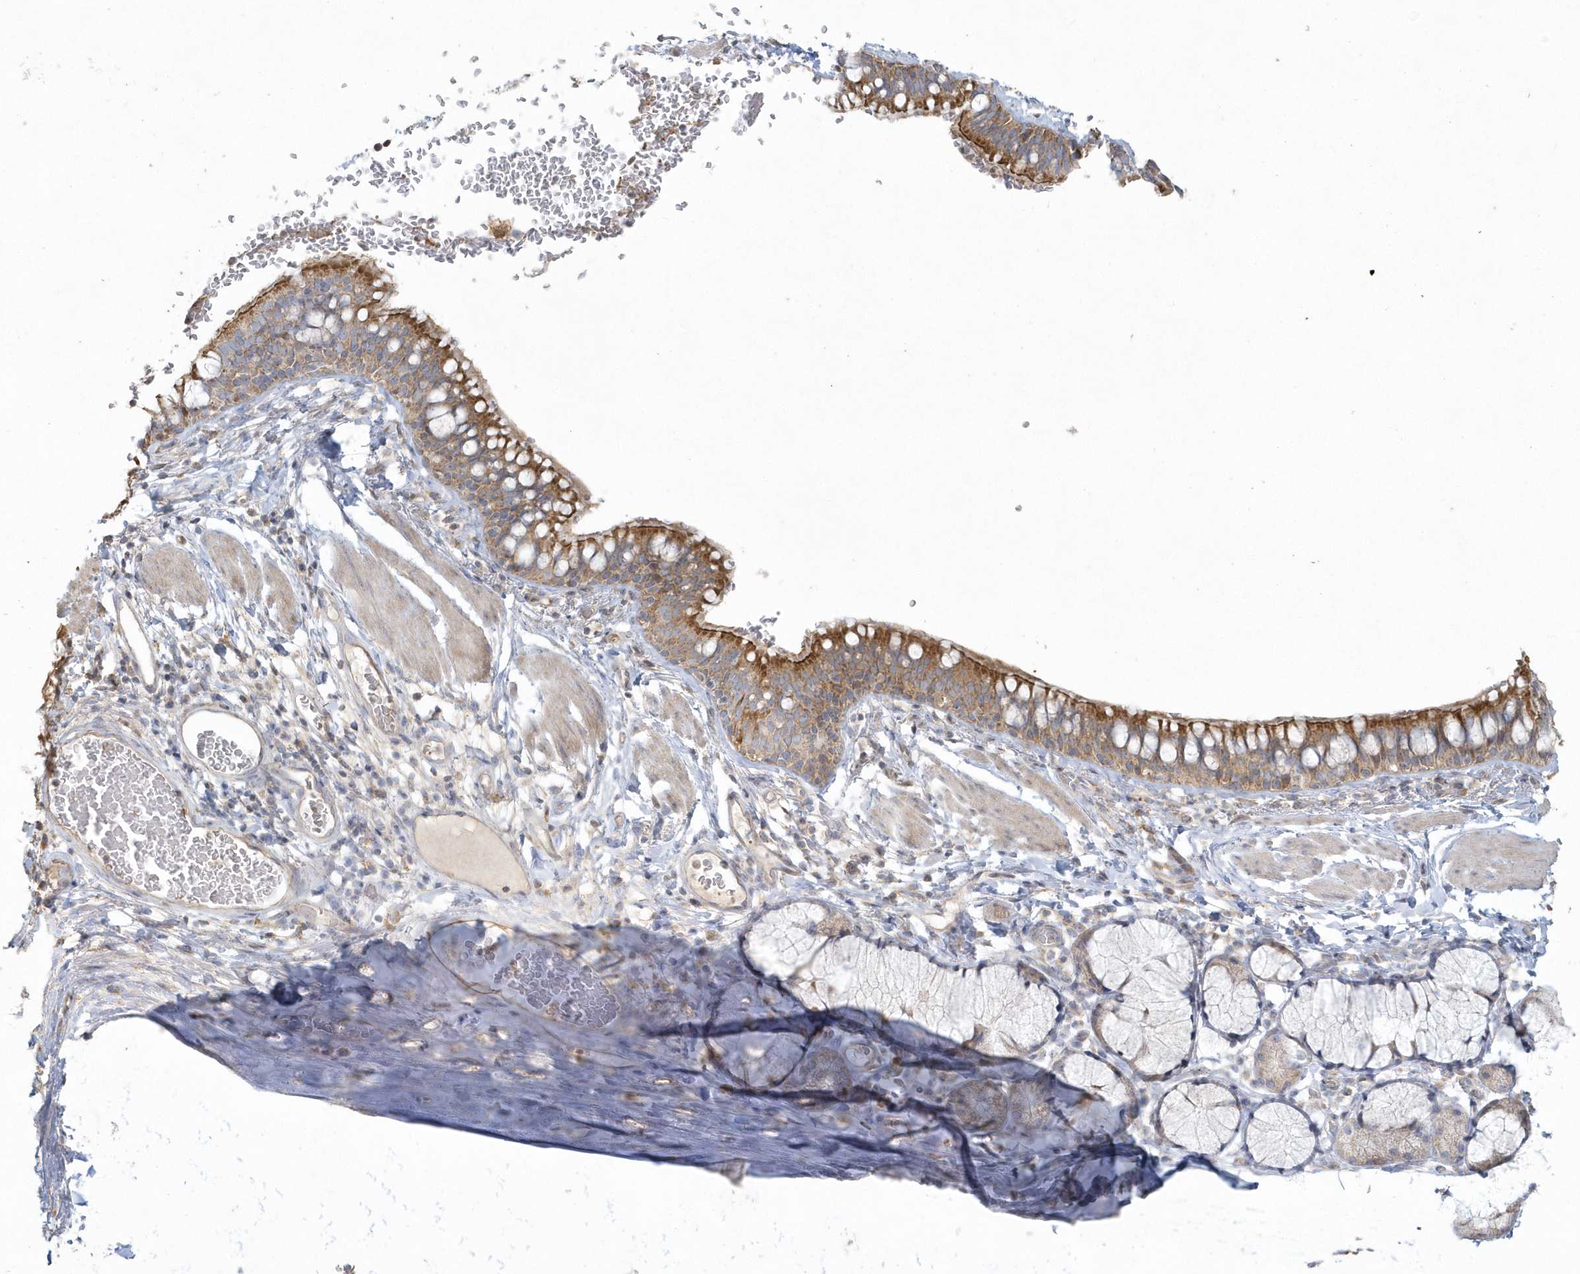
{"staining": {"intensity": "moderate", "quantity": ">75%", "location": "cytoplasmic/membranous"}, "tissue": "bronchus", "cell_type": "Respiratory epithelial cells", "image_type": "normal", "snomed": [{"axis": "morphology", "description": "Normal tissue, NOS"}, {"axis": "topography", "description": "Cartilage tissue"}, {"axis": "topography", "description": "Bronchus"}], "caption": "Bronchus stained with a brown dye exhibits moderate cytoplasmic/membranous positive staining in about >75% of respiratory epithelial cells.", "gene": "BLTP3A", "patient": {"sex": "female", "age": 36}}